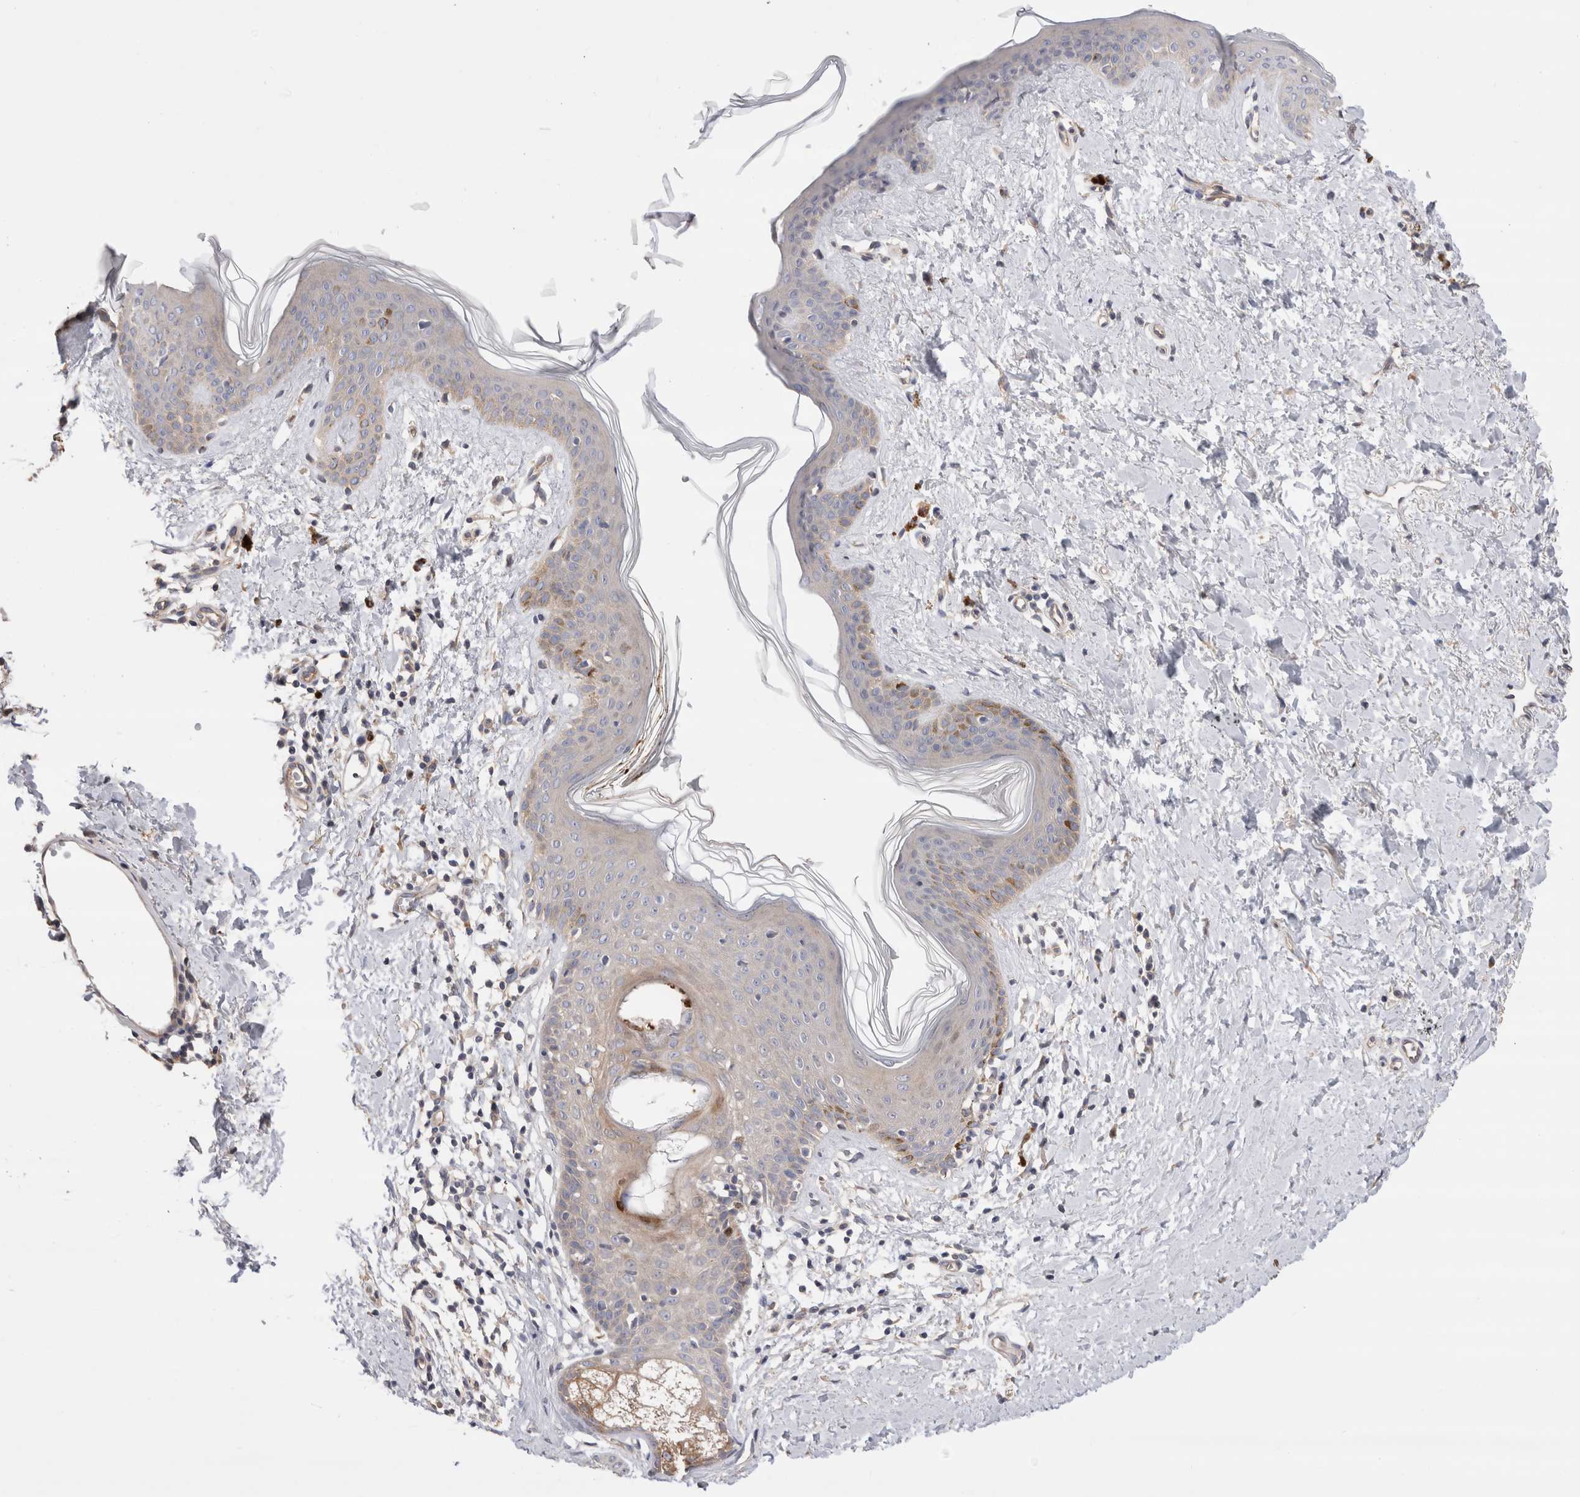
{"staining": {"intensity": "moderate", "quantity": "25%-75%", "location": "cytoplasmic/membranous"}, "tissue": "skin", "cell_type": "Fibroblasts", "image_type": "normal", "snomed": [{"axis": "morphology", "description": "Normal tissue, NOS"}, {"axis": "topography", "description": "Skin"}], "caption": "This is a histology image of IHC staining of normal skin, which shows moderate staining in the cytoplasmic/membranous of fibroblasts.", "gene": "NXT2", "patient": {"sex": "female", "age": 46}}